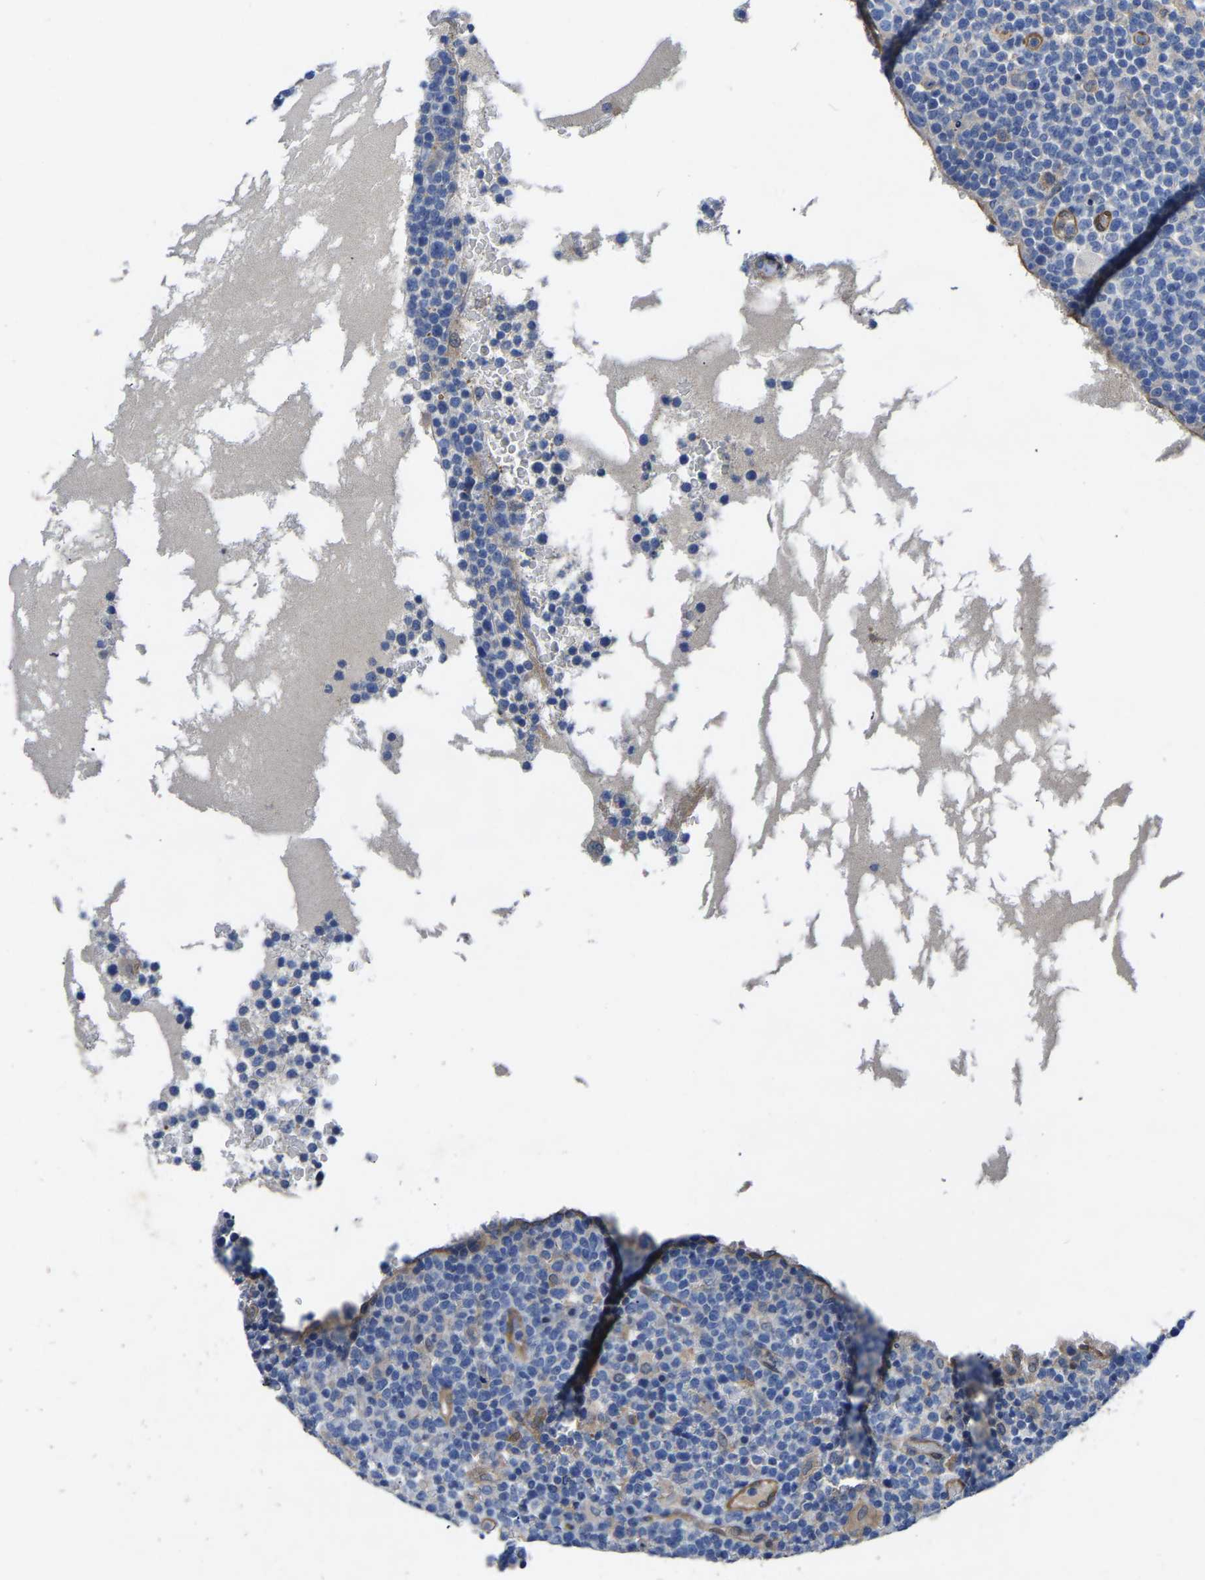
{"staining": {"intensity": "negative", "quantity": "none", "location": "none"}, "tissue": "lymphoma", "cell_type": "Tumor cells", "image_type": "cancer", "snomed": [{"axis": "morphology", "description": "Malignant lymphoma, non-Hodgkin's type, High grade"}, {"axis": "topography", "description": "Lymph node"}], "caption": "Image shows no significant protein positivity in tumor cells of lymphoma.", "gene": "ATG2B", "patient": {"sex": "male", "age": 61}}